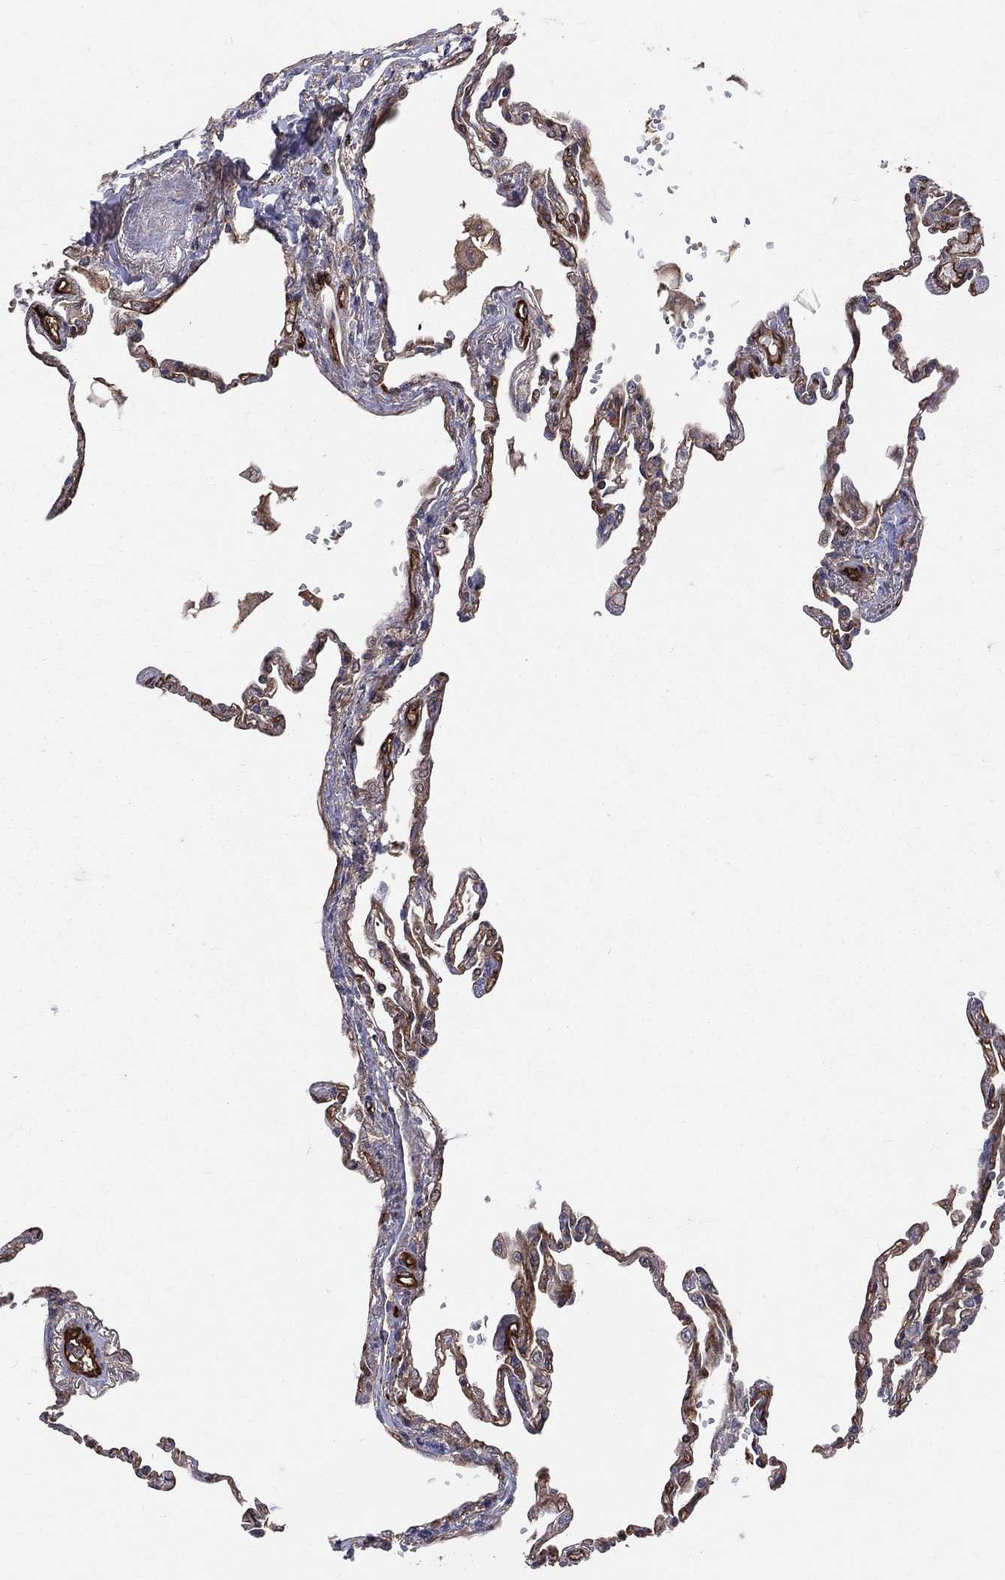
{"staining": {"intensity": "negative", "quantity": "none", "location": "none"}, "tissue": "lung", "cell_type": "Alveolar cells", "image_type": "normal", "snomed": [{"axis": "morphology", "description": "Normal tissue, NOS"}, {"axis": "topography", "description": "Lung"}], "caption": "Alveolar cells are negative for protein expression in normal human lung. (Immunohistochemistry, brightfield microscopy, high magnification).", "gene": "ENTPD1", "patient": {"sex": "male", "age": 78}}